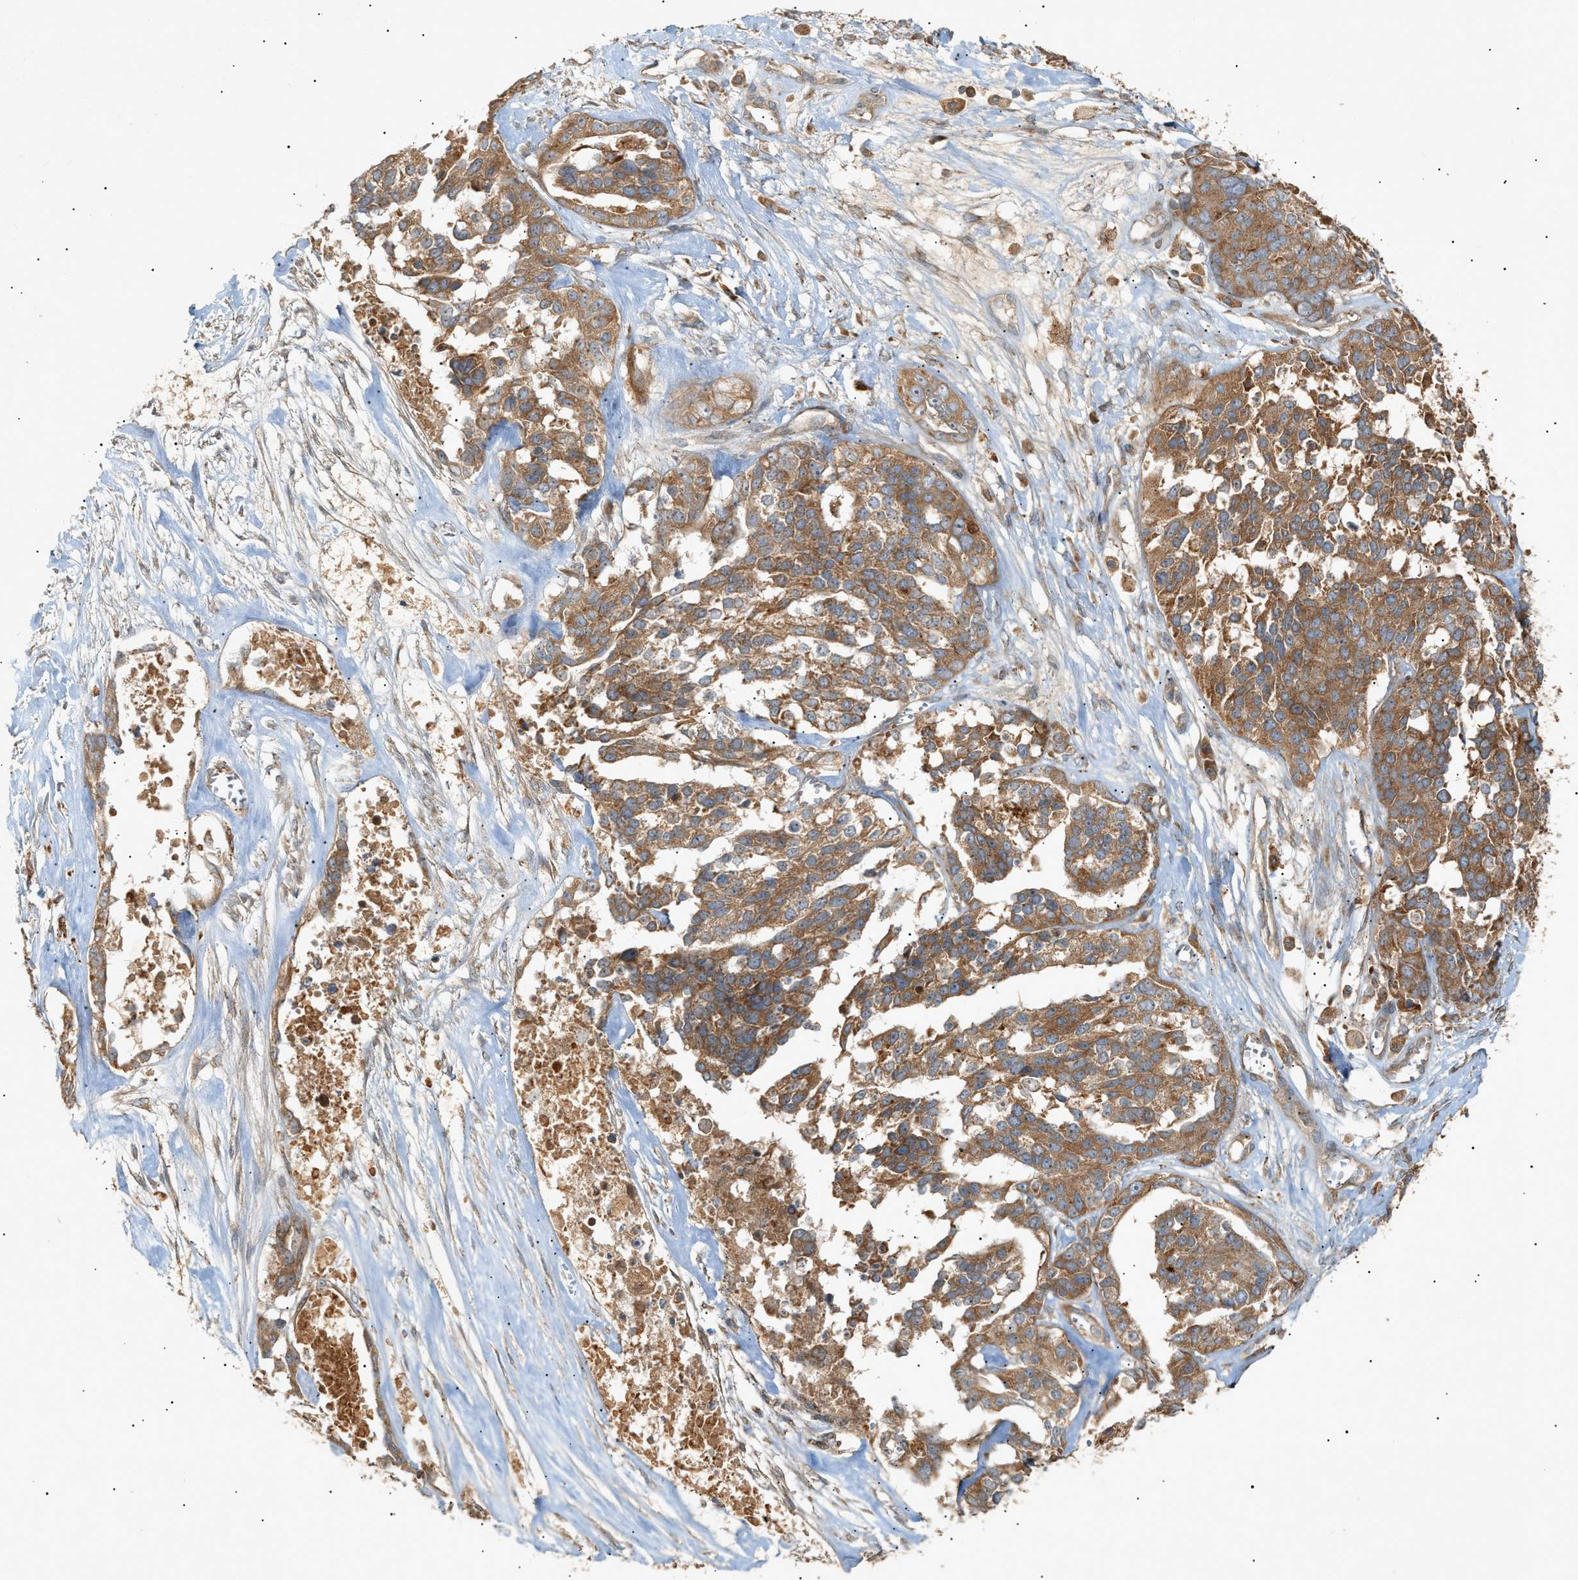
{"staining": {"intensity": "moderate", "quantity": ">75%", "location": "cytoplasmic/membranous"}, "tissue": "ovarian cancer", "cell_type": "Tumor cells", "image_type": "cancer", "snomed": [{"axis": "morphology", "description": "Cystadenocarcinoma, serous, NOS"}, {"axis": "topography", "description": "Ovary"}], "caption": "An image of human ovarian cancer stained for a protein displays moderate cytoplasmic/membranous brown staining in tumor cells.", "gene": "MTCH1", "patient": {"sex": "female", "age": 44}}